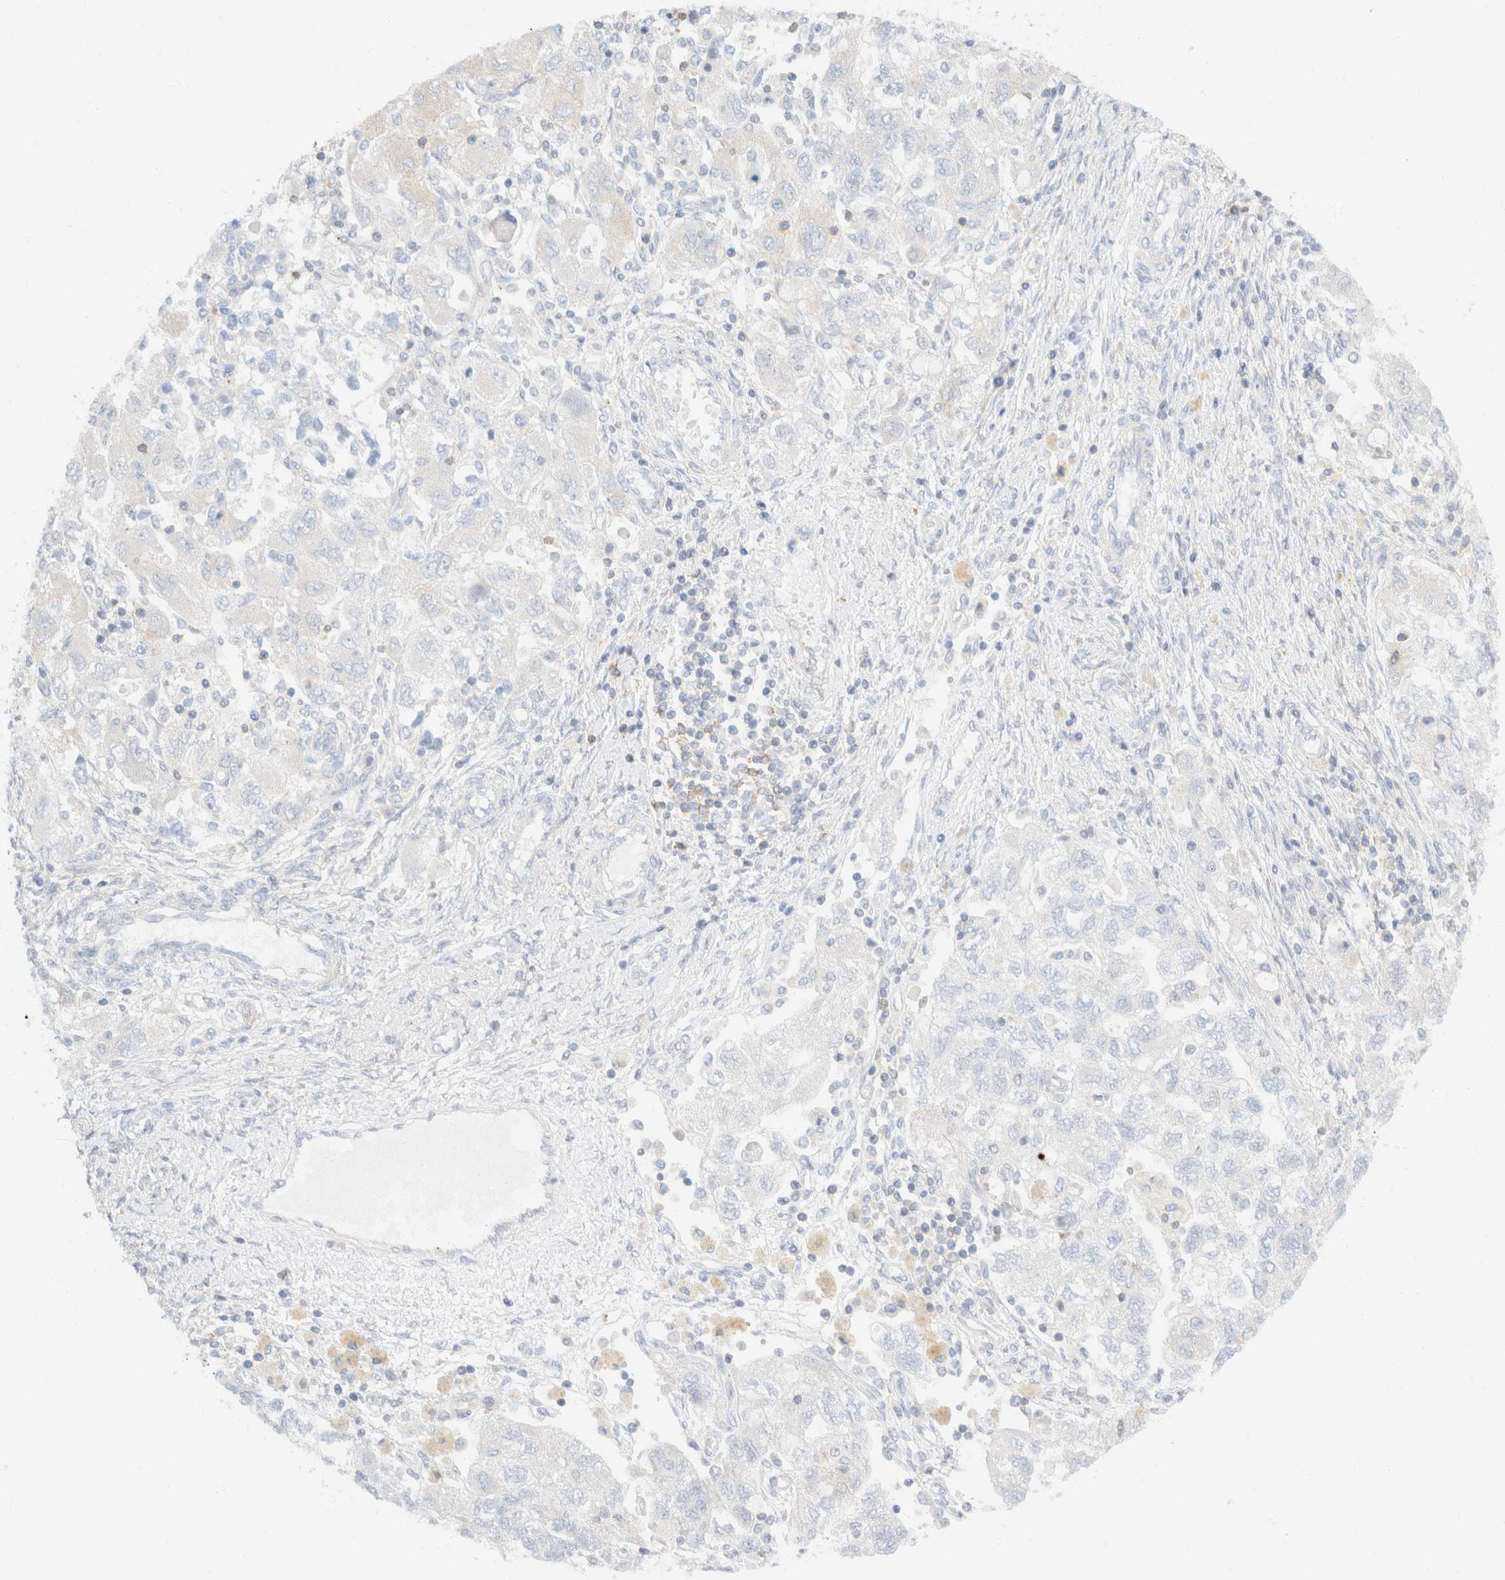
{"staining": {"intensity": "negative", "quantity": "none", "location": "none"}, "tissue": "ovarian cancer", "cell_type": "Tumor cells", "image_type": "cancer", "snomed": [{"axis": "morphology", "description": "Carcinoma, NOS"}, {"axis": "morphology", "description": "Cystadenocarcinoma, serous, NOS"}, {"axis": "topography", "description": "Ovary"}], "caption": "The image shows no staining of tumor cells in serous cystadenocarcinoma (ovarian).", "gene": "SH3GLB2", "patient": {"sex": "female", "age": 69}}